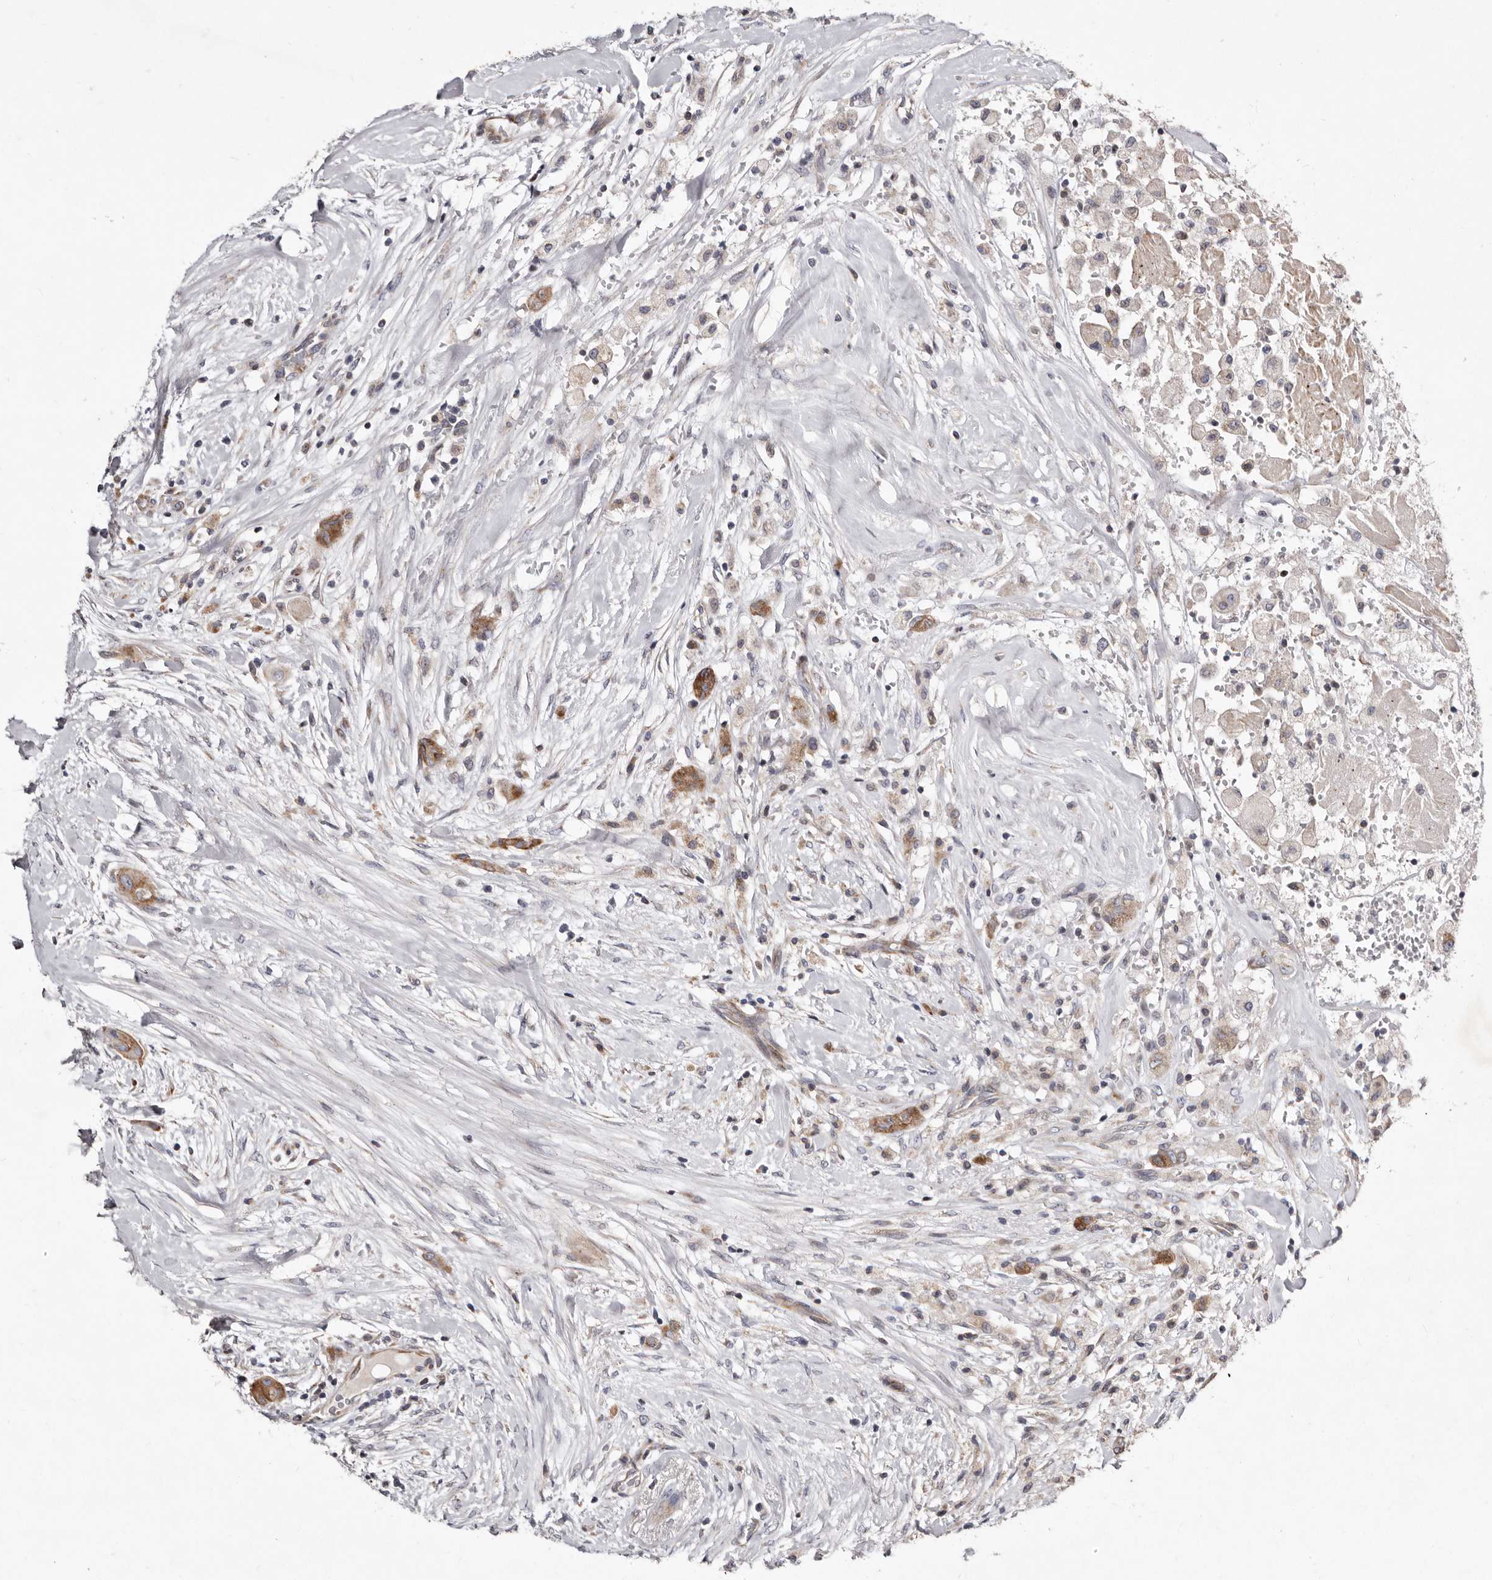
{"staining": {"intensity": "moderate", "quantity": ">75%", "location": "cytoplasmic/membranous"}, "tissue": "thyroid cancer", "cell_type": "Tumor cells", "image_type": "cancer", "snomed": [{"axis": "morphology", "description": "Papillary adenocarcinoma, NOS"}, {"axis": "topography", "description": "Thyroid gland"}], "caption": "Immunohistochemistry (IHC) photomicrograph of neoplastic tissue: human thyroid papillary adenocarcinoma stained using immunohistochemistry demonstrates medium levels of moderate protein expression localized specifically in the cytoplasmic/membranous of tumor cells, appearing as a cytoplasmic/membranous brown color.", "gene": "TIMM17B", "patient": {"sex": "female", "age": 59}}